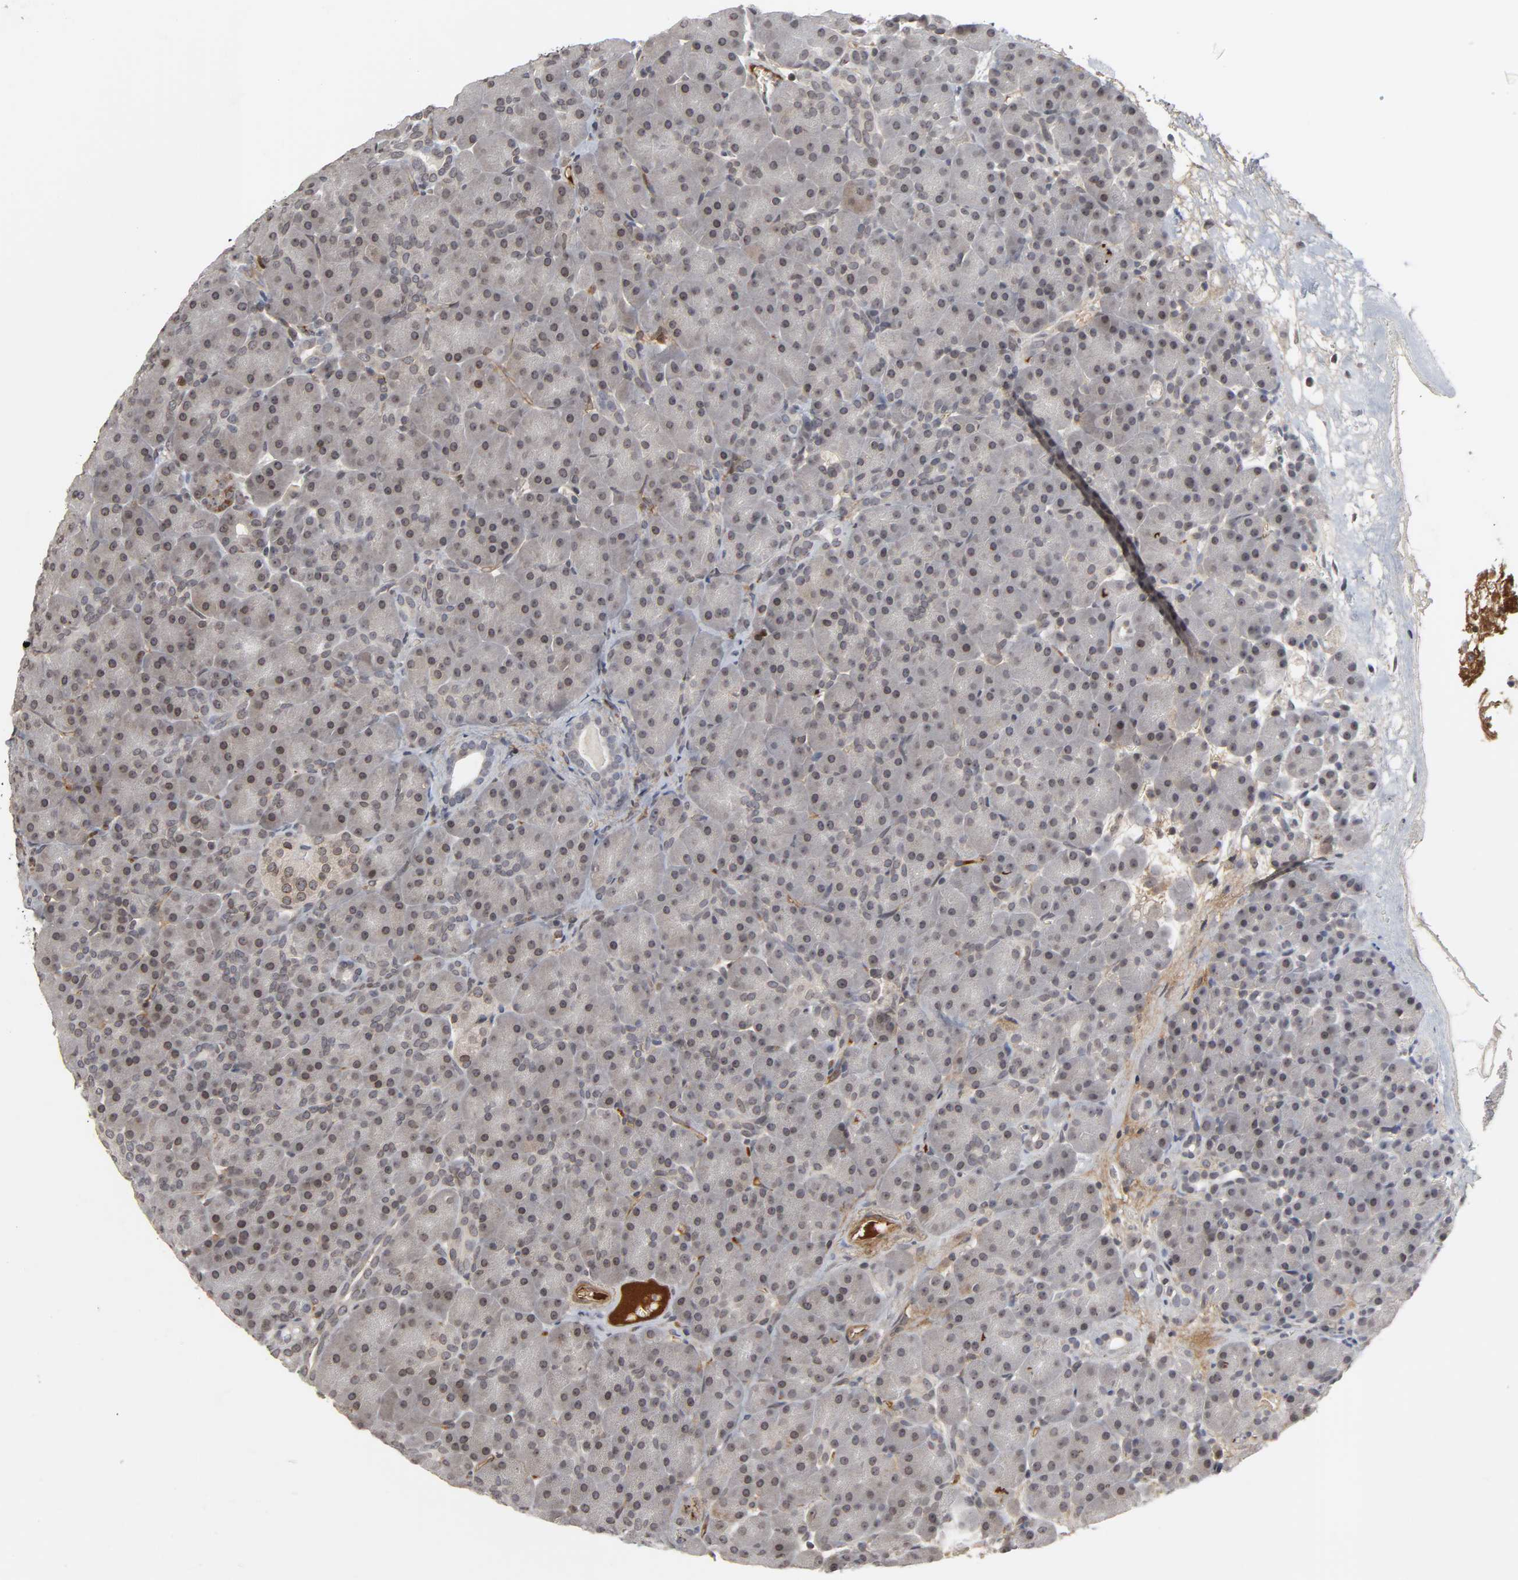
{"staining": {"intensity": "weak", "quantity": "25%-75%", "location": "cytoplasmic/membranous,nuclear"}, "tissue": "pancreas", "cell_type": "Exocrine glandular cells", "image_type": "normal", "snomed": [{"axis": "morphology", "description": "Normal tissue, NOS"}, {"axis": "topography", "description": "Pancreas"}], "caption": "Benign pancreas demonstrates weak cytoplasmic/membranous,nuclear staining in approximately 25%-75% of exocrine glandular cells.", "gene": "CPN2", "patient": {"sex": "male", "age": 66}}